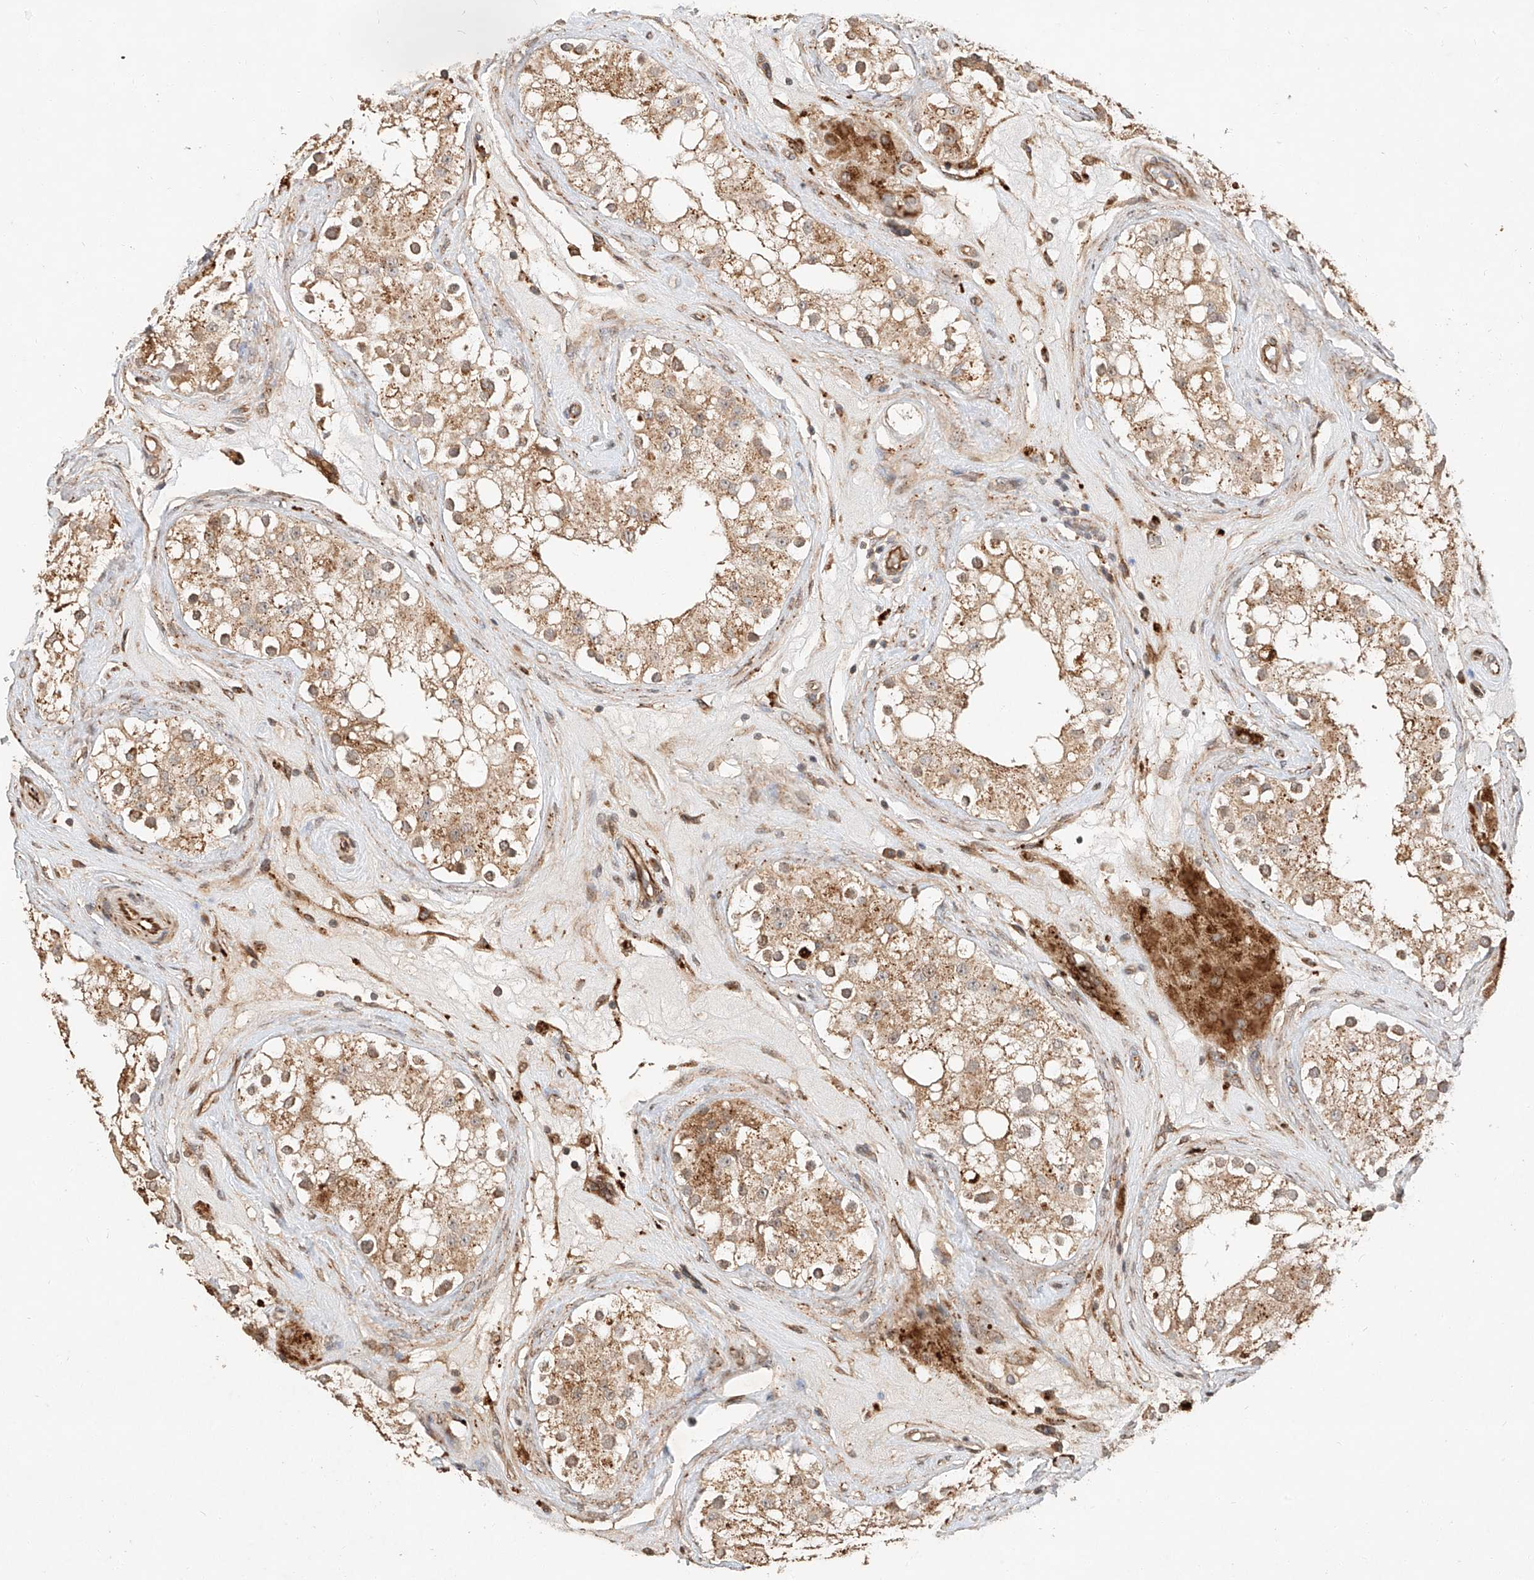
{"staining": {"intensity": "moderate", "quantity": "25%-75%", "location": "cytoplasmic/membranous"}, "tissue": "testis", "cell_type": "Cells in seminiferous ducts", "image_type": "normal", "snomed": [{"axis": "morphology", "description": "Normal tissue, NOS"}, {"axis": "topography", "description": "Testis"}], "caption": "Immunohistochemical staining of unremarkable human testis exhibits moderate cytoplasmic/membranous protein expression in approximately 25%-75% of cells in seminiferous ducts.", "gene": "SUSD6", "patient": {"sex": "male", "age": 84}}